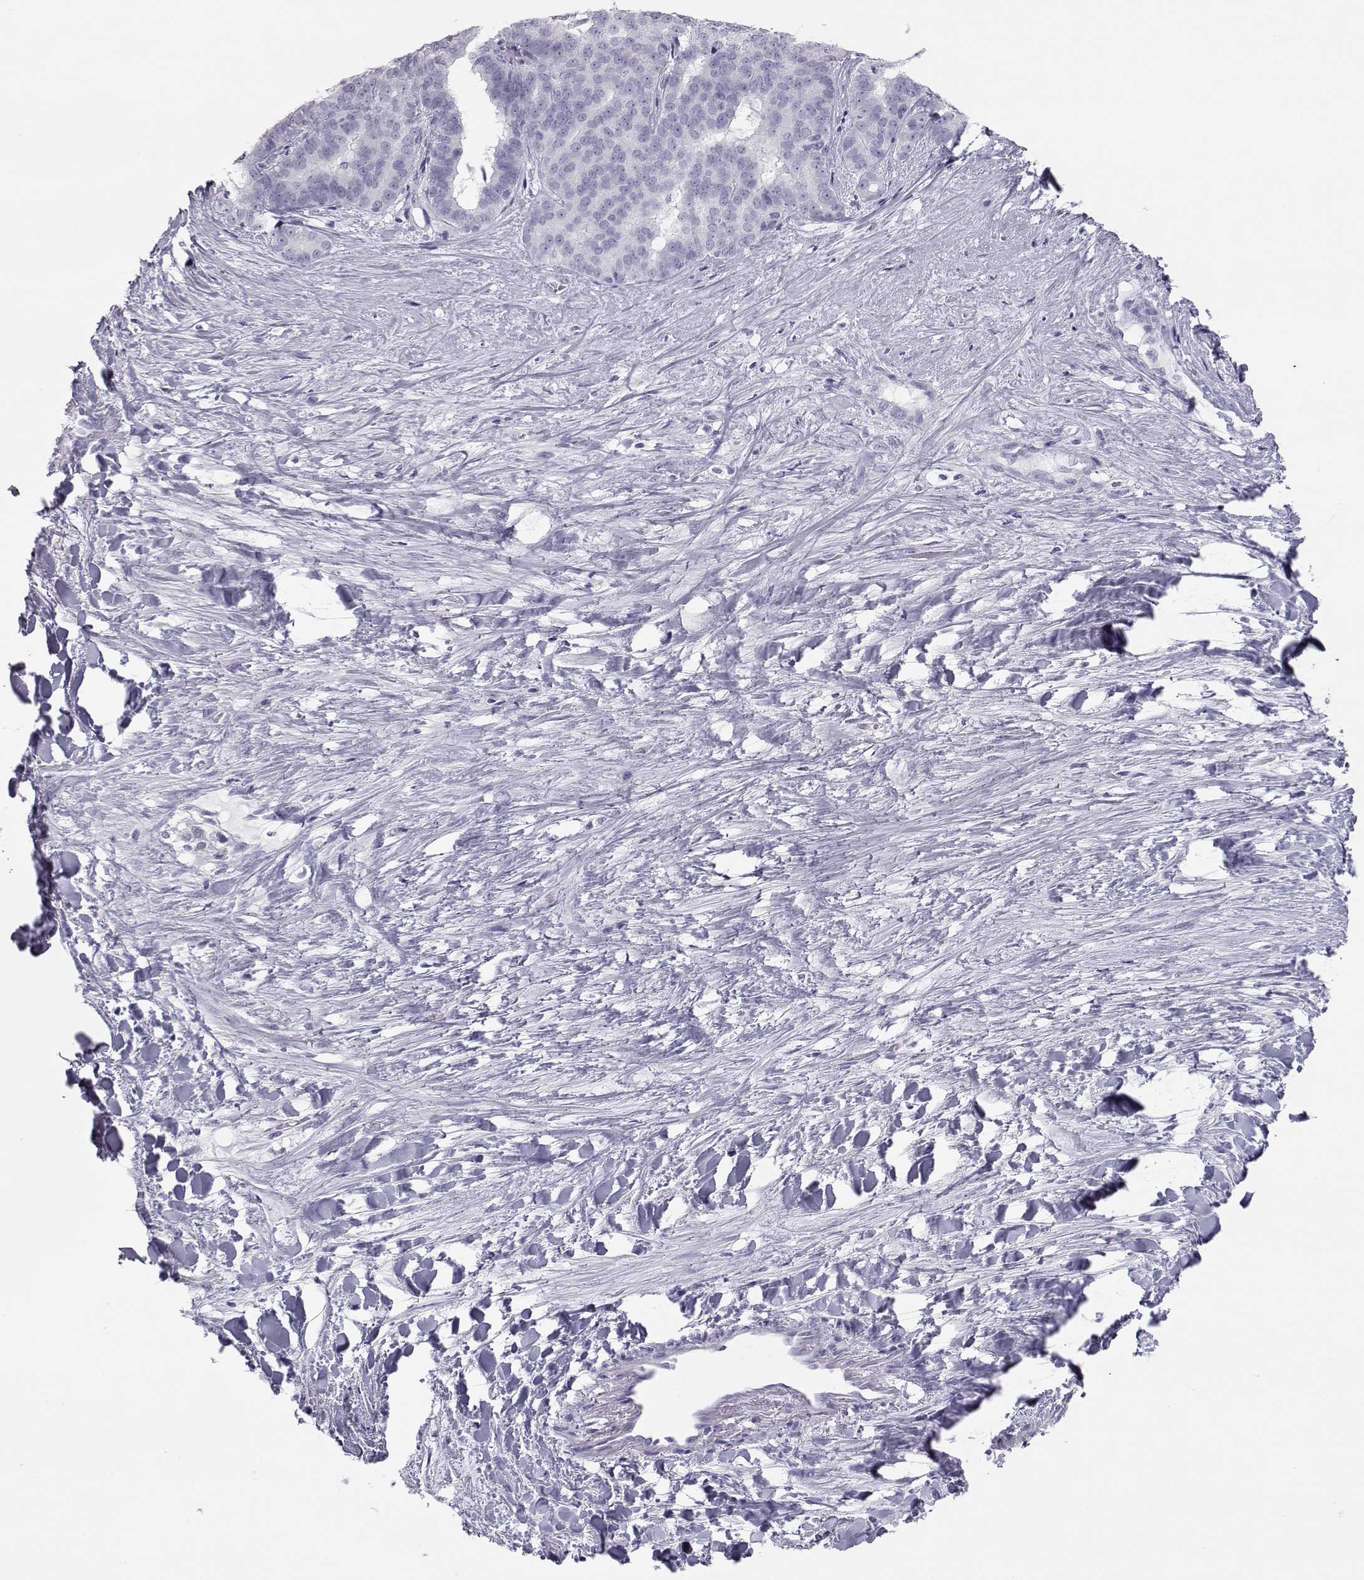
{"staining": {"intensity": "negative", "quantity": "none", "location": "none"}, "tissue": "liver cancer", "cell_type": "Tumor cells", "image_type": "cancer", "snomed": [{"axis": "morphology", "description": "Cholangiocarcinoma"}, {"axis": "topography", "description": "Liver"}], "caption": "This histopathology image is of liver cancer (cholangiocarcinoma) stained with IHC to label a protein in brown with the nuclei are counter-stained blue. There is no staining in tumor cells.", "gene": "ITLN2", "patient": {"sex": "female", "age": 47}}